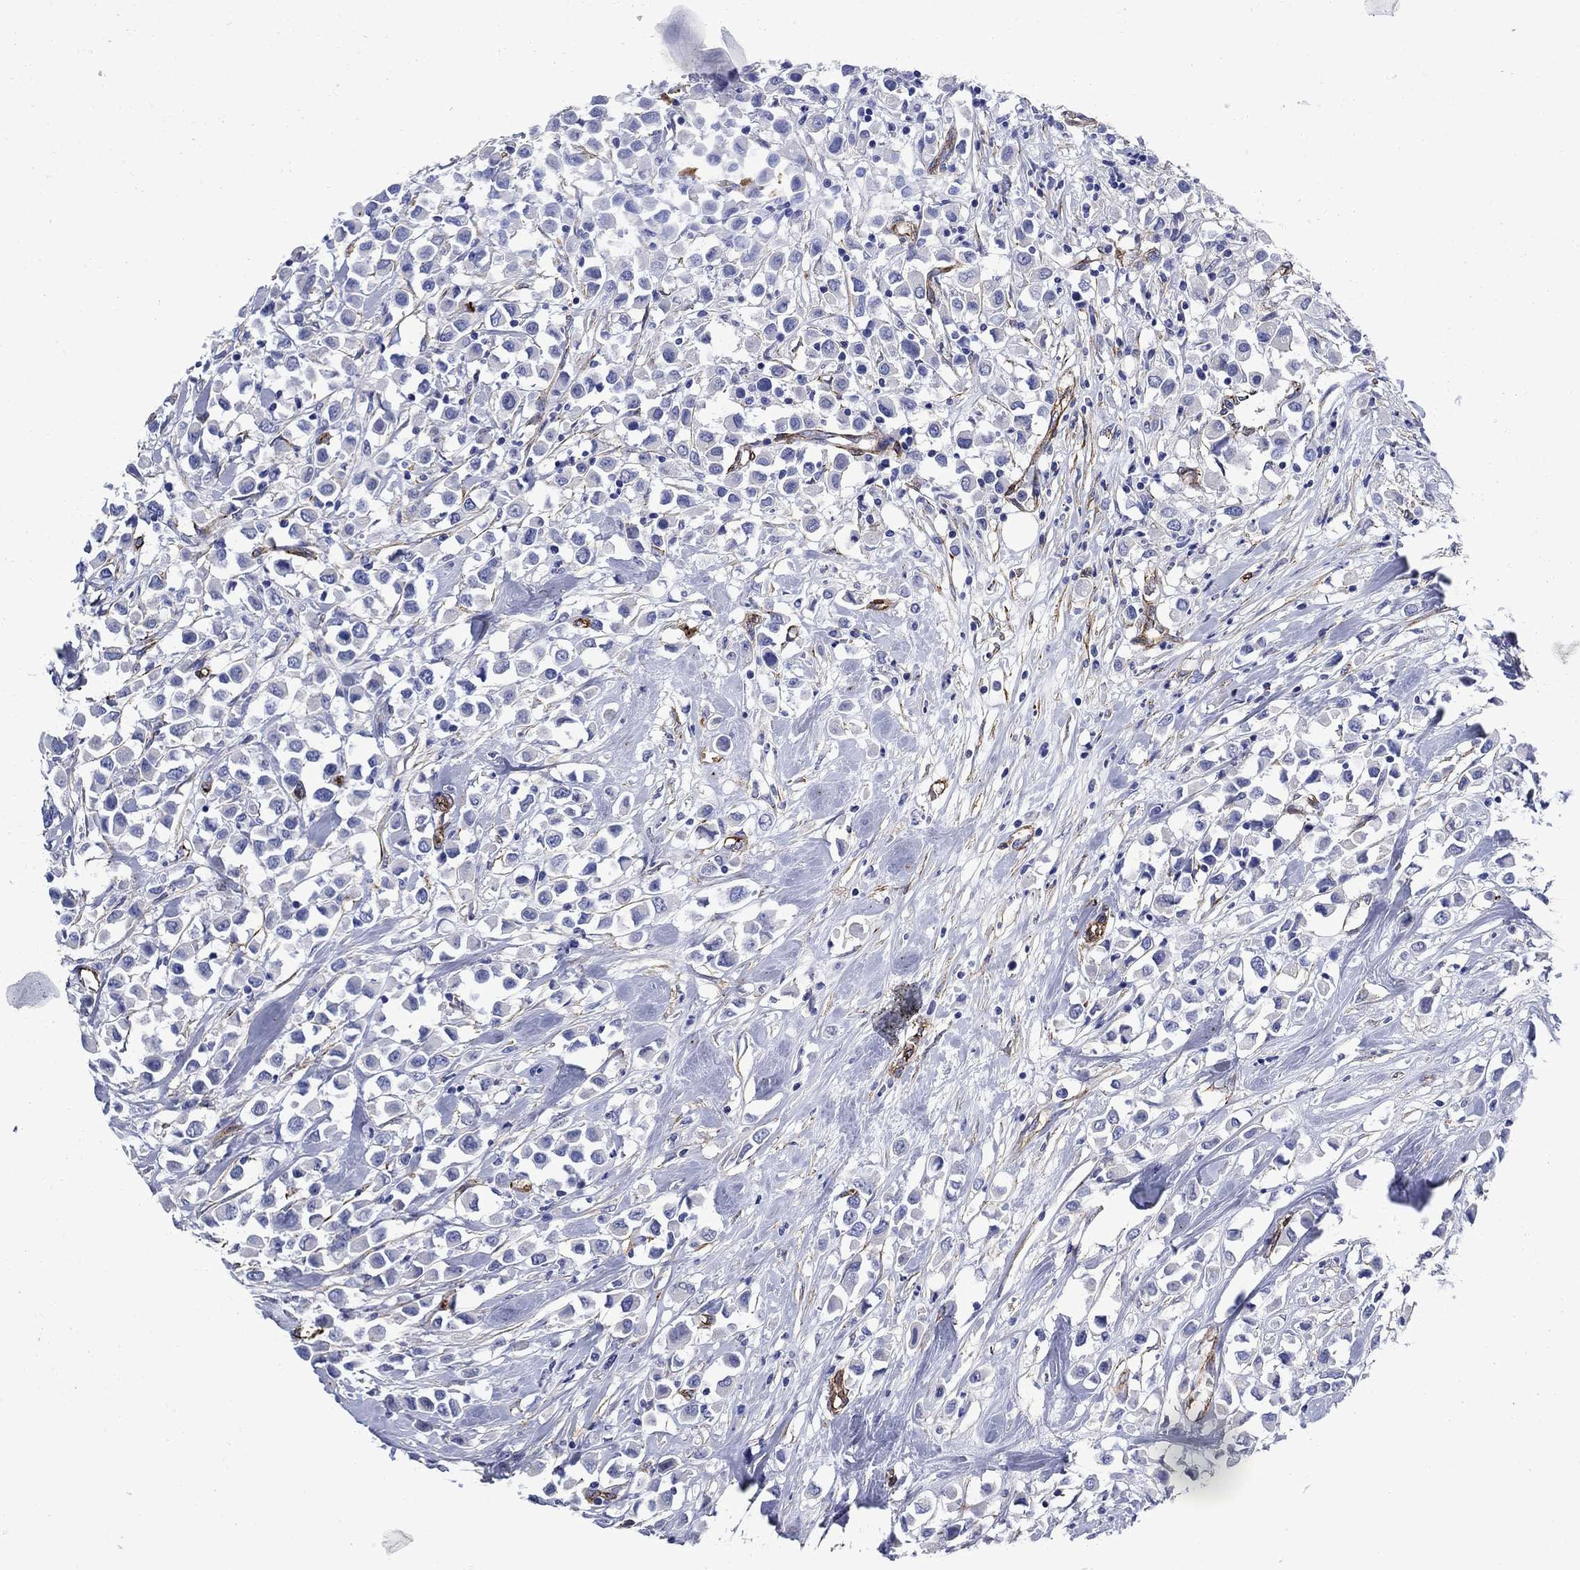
{"staining": {"intensity": "negative", "quantity": "none", "location": "none"}, "tissue": "breast cancer", "cell_type": "Tumor cells", "image_type": "cancer", "snomed": [{"axis": "morphology", "description": "Duct carcinoma"}, {"axis": "topography", "description": "Breast"}], "caption": "IHC histopathology image of human breast infiltrating ductal carcinoma stained for a protein (brown), which reveals no expression in tumor cells.", "gene": "VTN", "patient": {"sex": "female", "age": 61}}